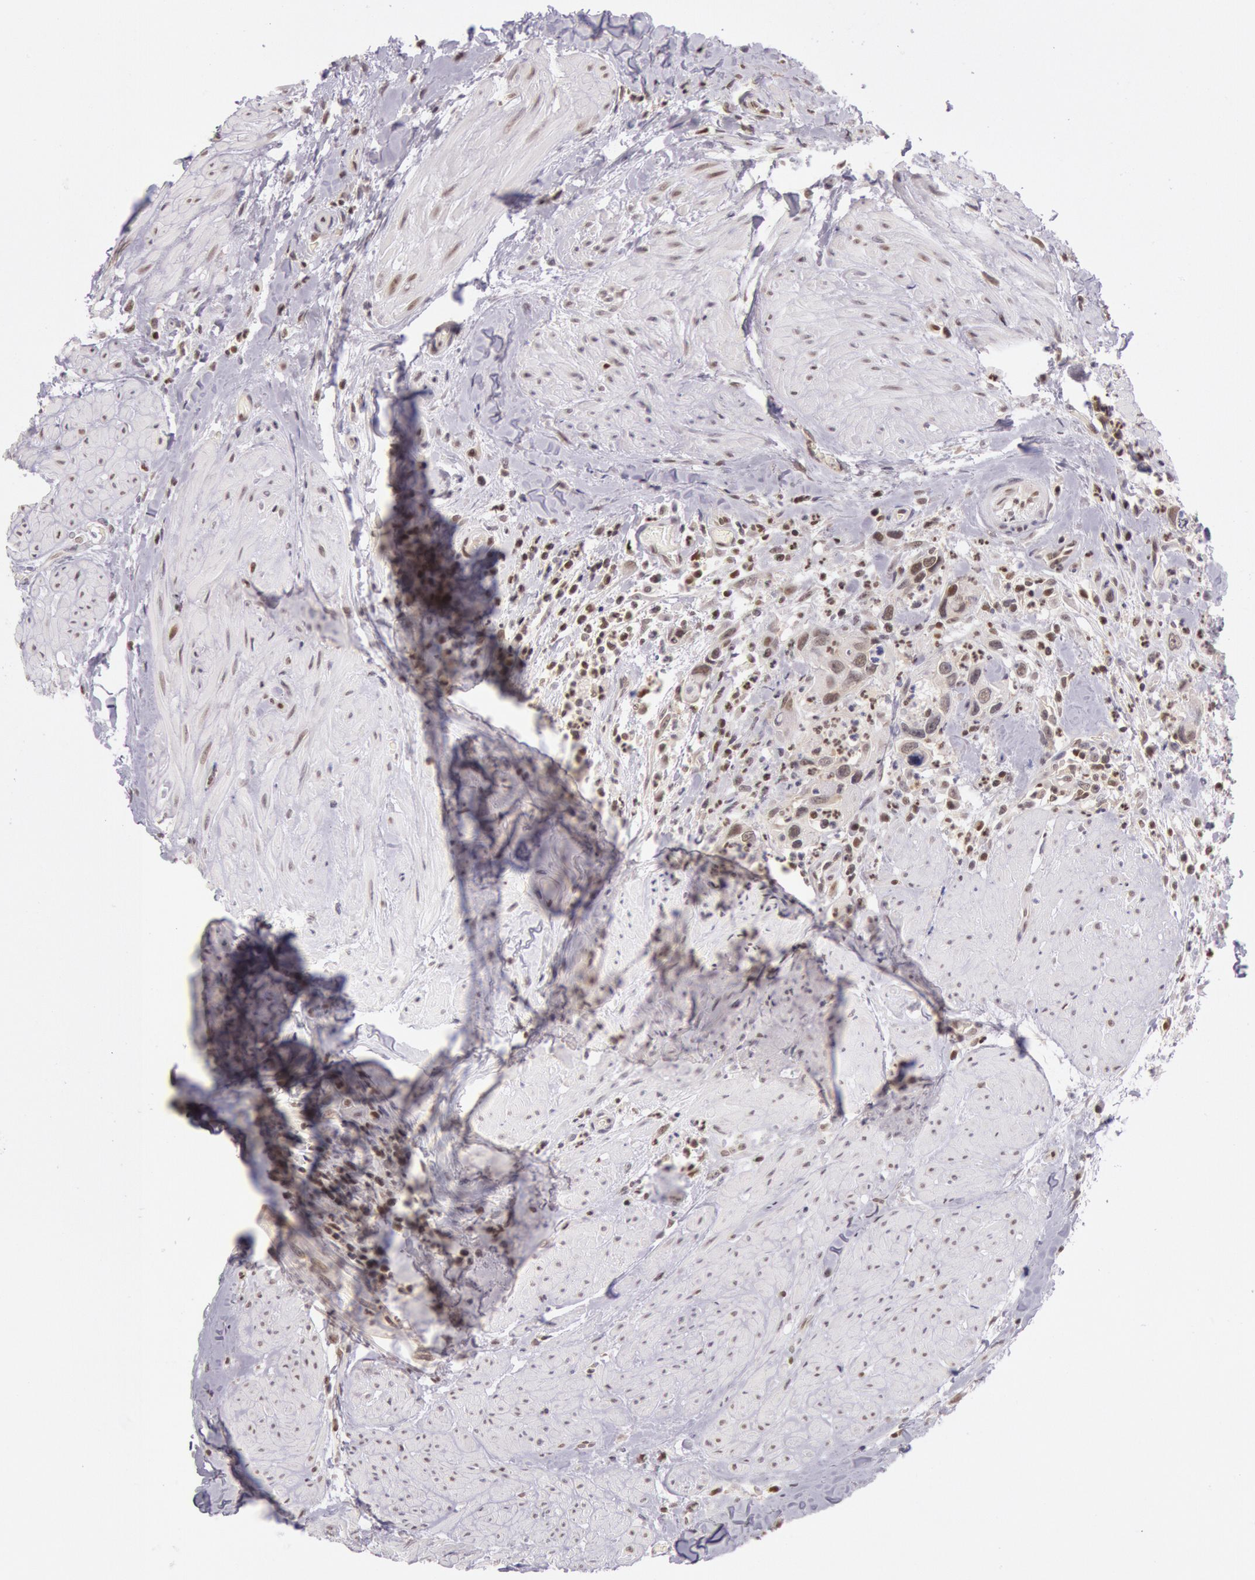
{"staining": {"intensity": "moderate", "quantity": ">75%", "location": "nuclear"}, "tissue": "urothelial cancer", "cell_type": "Tumor cells", "image_type": "cancer", "snomed": [{"axis": "morphology", "description": "Urothelial carcinoma, High grade"}, {"axis": "topography", "description": "Urinary bladder"}], "caption": "This is a histology image of immunohistochemistry staining of urothelial carcinoma (high-grade), which shows moderate positivity in the nuclear of tumor cells.", "gene": "ESS2", "patient": {"sex": "male", "age": 66}}